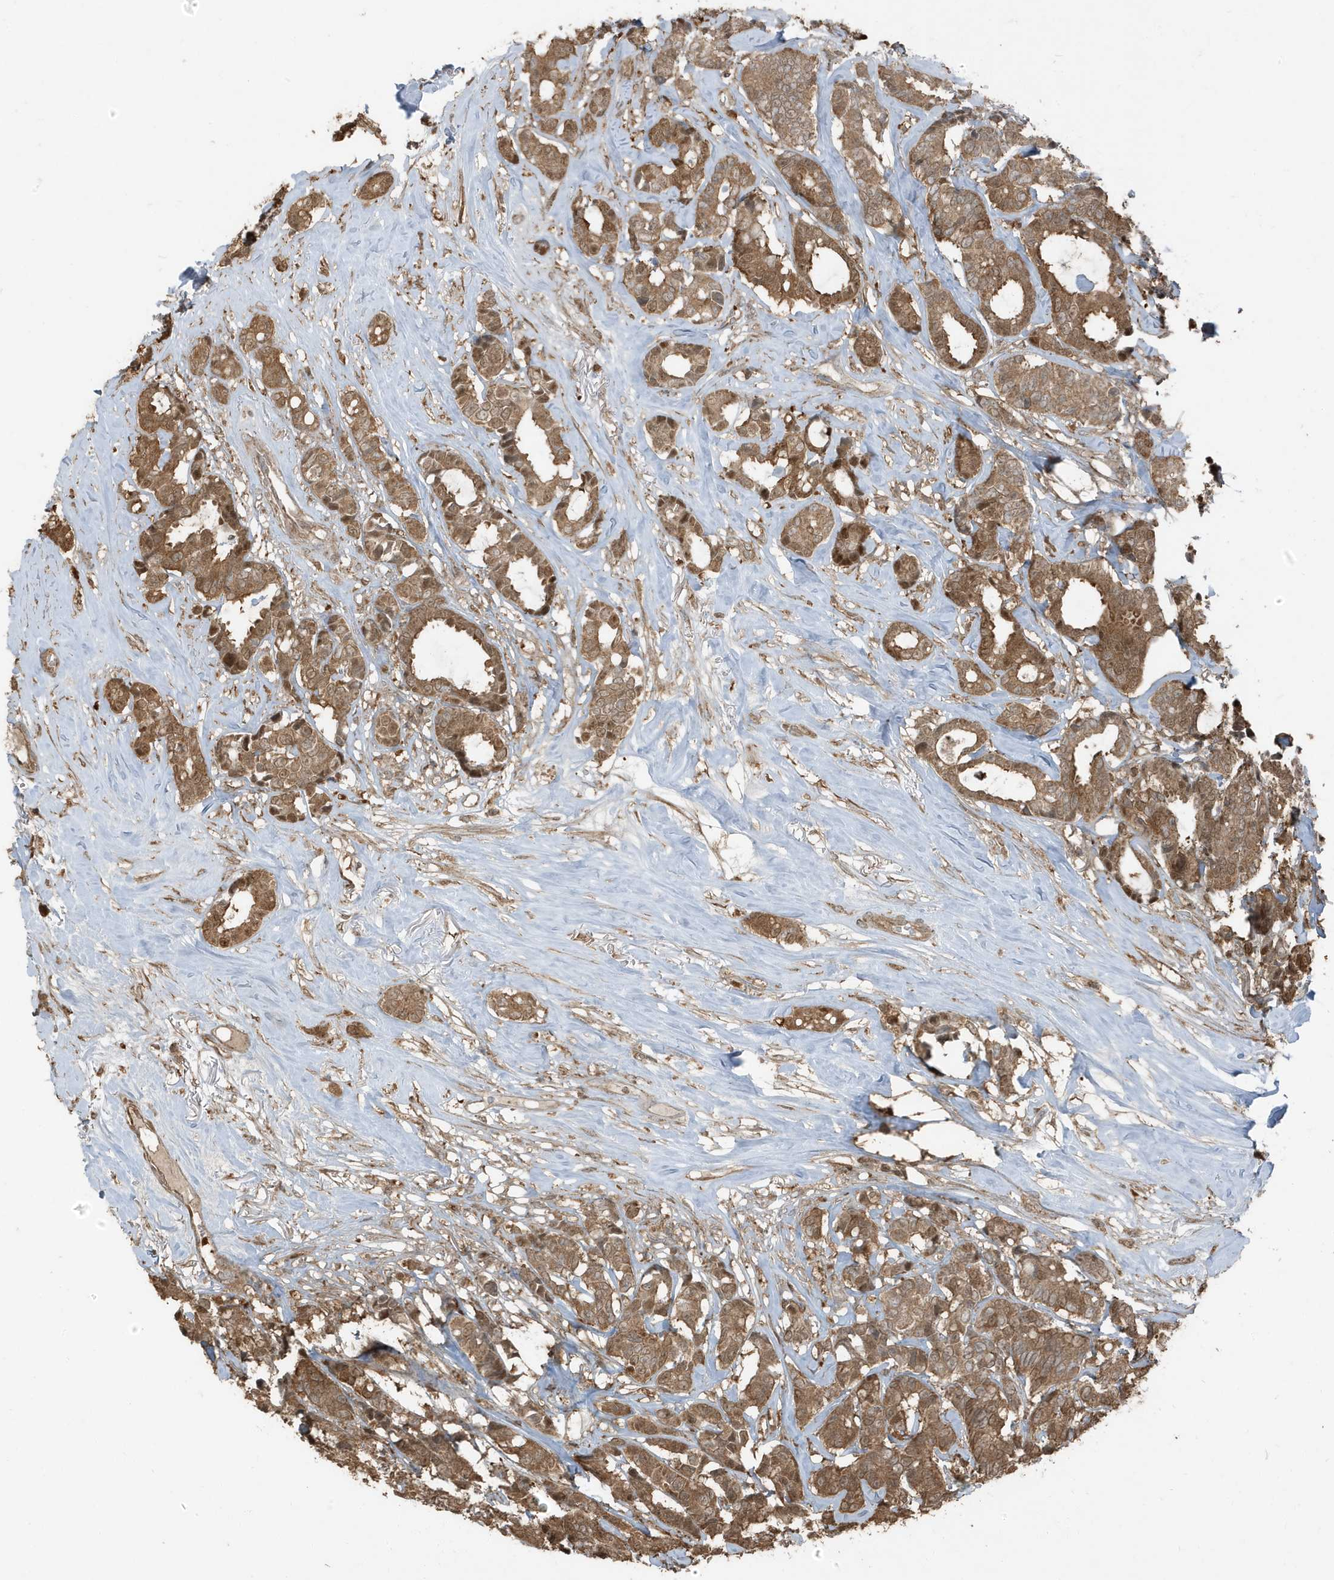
{"staining": {"intensity": "moderate", "quantity": ">75%", "location": "cytoplasmic/membranous"}, "tissue": "breast cancer", "cell_type": "Tumor cells", "image_type": "cancer", "snomed": [{"axis": "morphology", "description": "Duct carcinoma"}, {"axis": "topography", "description": "Breast"}], "caption": "Breast cancer (invasive ductal carcinoma) tissue exhibits moderate cytoplasmic/membranous expression in about >75% of tumor cells", "gene": "AZI2", "patient": {"sex": "female", "age": 87}}